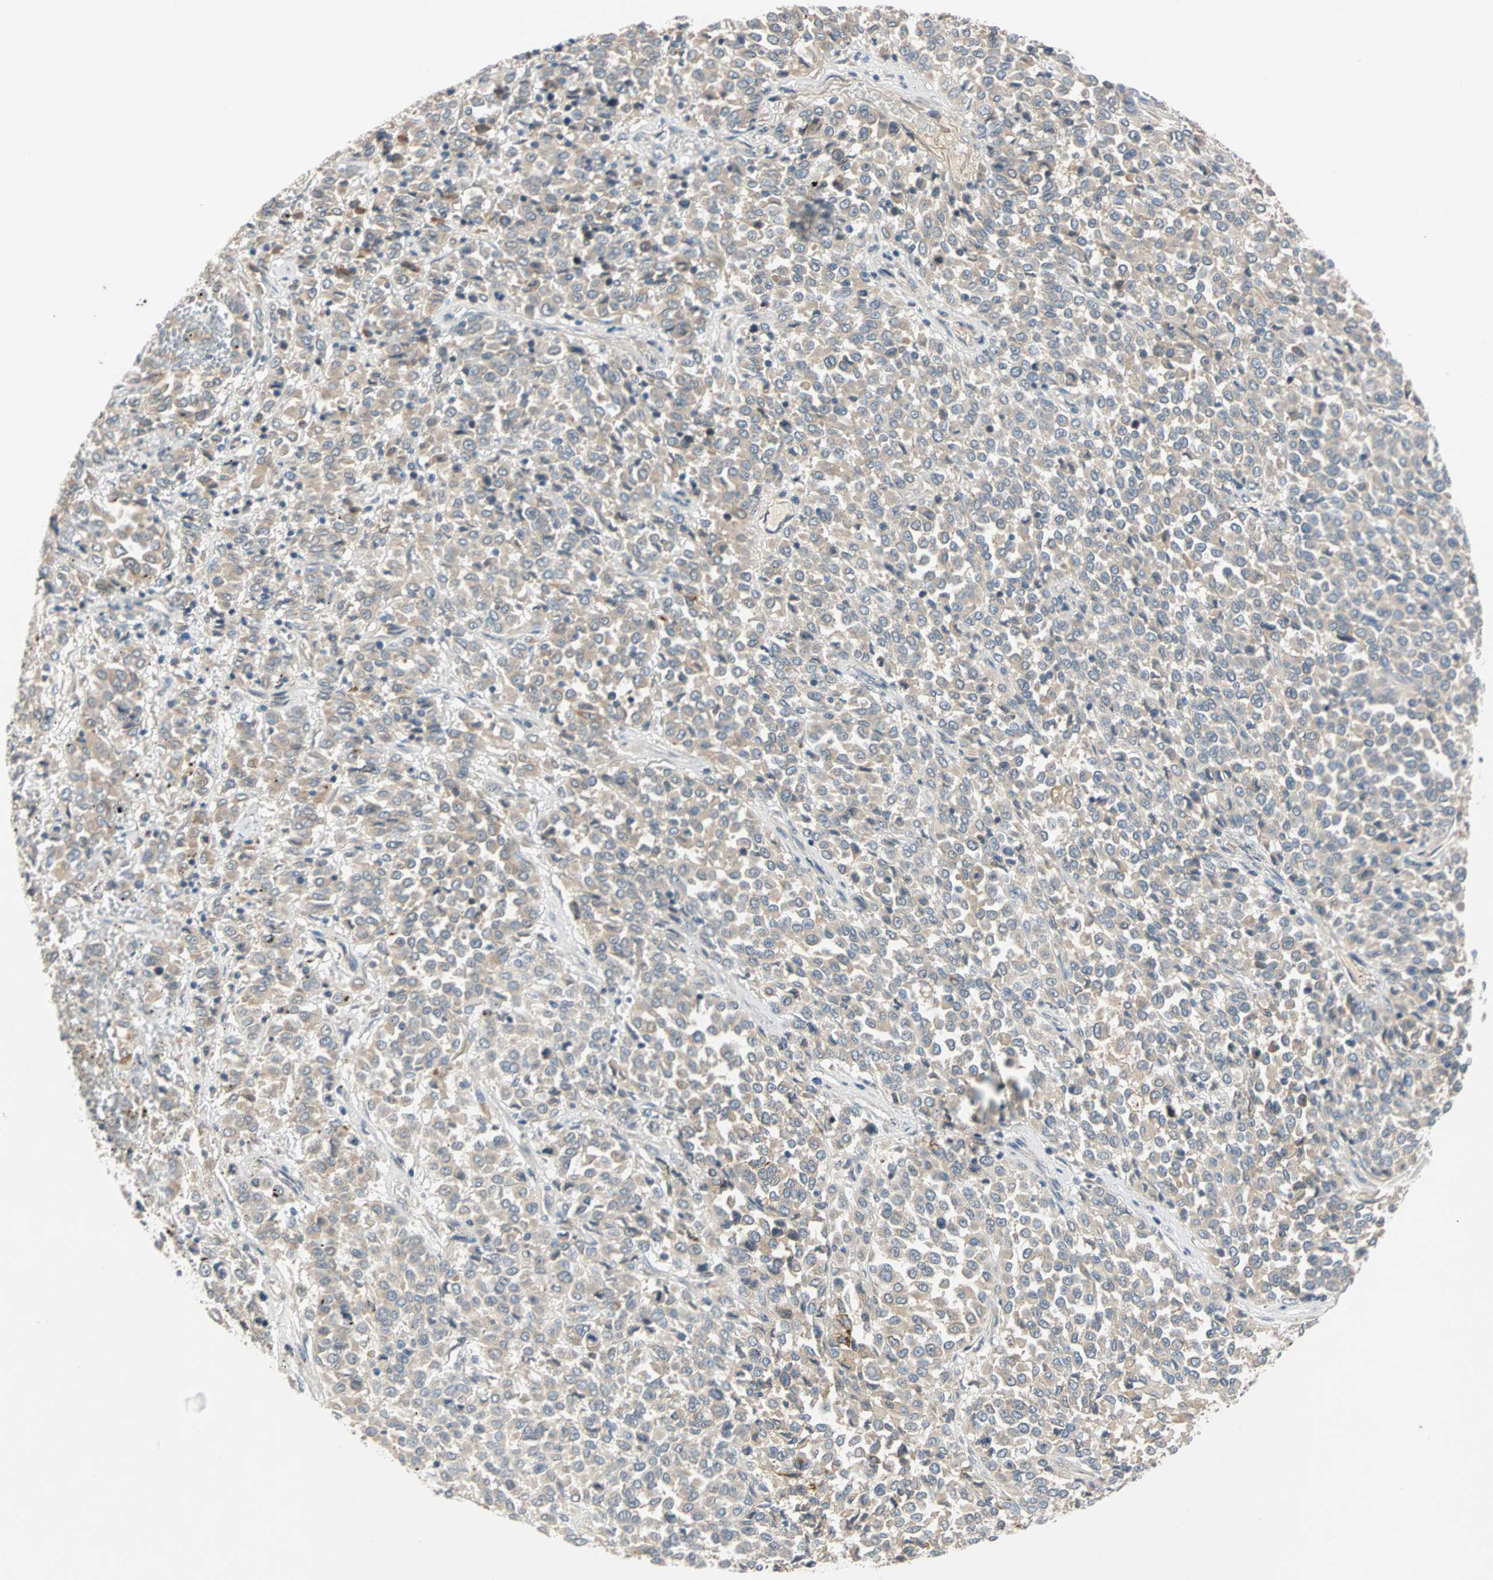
{"staining": {"intensity": "negative", "quantity": "none", "location": "none"}, "tissue": "melanoma", "cell_type": "Tumor cells", "image_type": "cancer", "snomed": [{"axis": "morphology", "description": "Malignant melanoma, Metastatic site"}, {"axis": "topography", "description": "Pancreas"}], "caption": "Tumor cells show no significant staining in malignant melanoma (metastatic site).", "gene": "MAP4K1", "patient": {"sex": "female", "age": 30}}